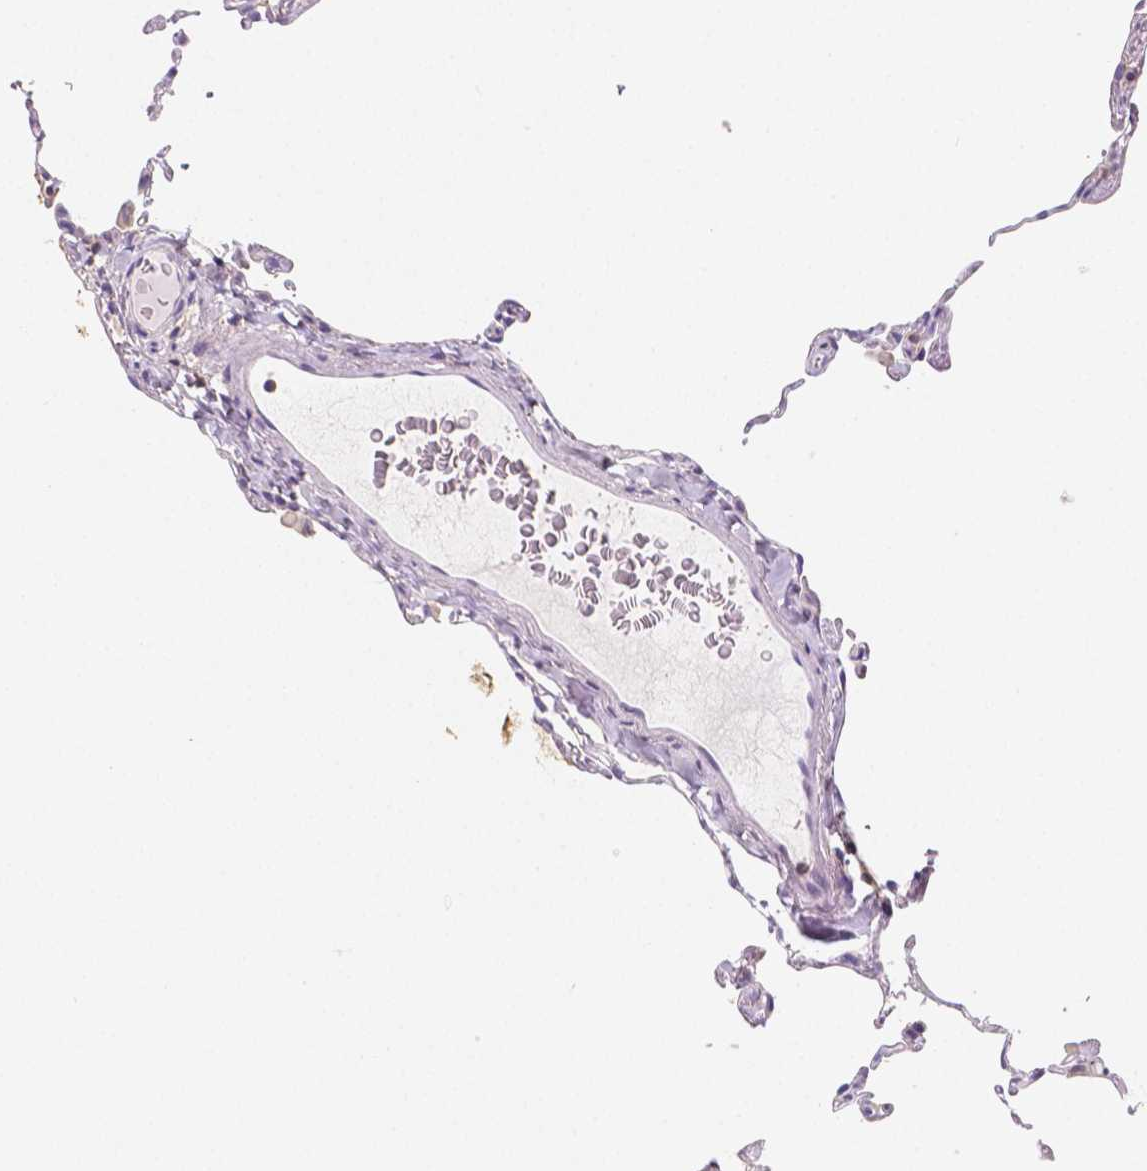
{"staining": {"intensity": "negative", "quantity": "none", "location": "none"}, "tissue": "lung", "cell_type": "Alveolar cells", "image_type": "normal", "snomed": [{"axis": "morphology", "description": "Normal tissue, NOS"}, {"axis": "topography", "description": "Lung"}], "caption": "The image demonstrates no significant positivity in alveolar cells of lung. The staining was performed using DAB to visualize the protein expression in brown, while the nuclei were stained in blue with hematoxylin (Magnification: 20x).", "gene": "GABRD", "patient": {"sex": "female", "age": 57}}